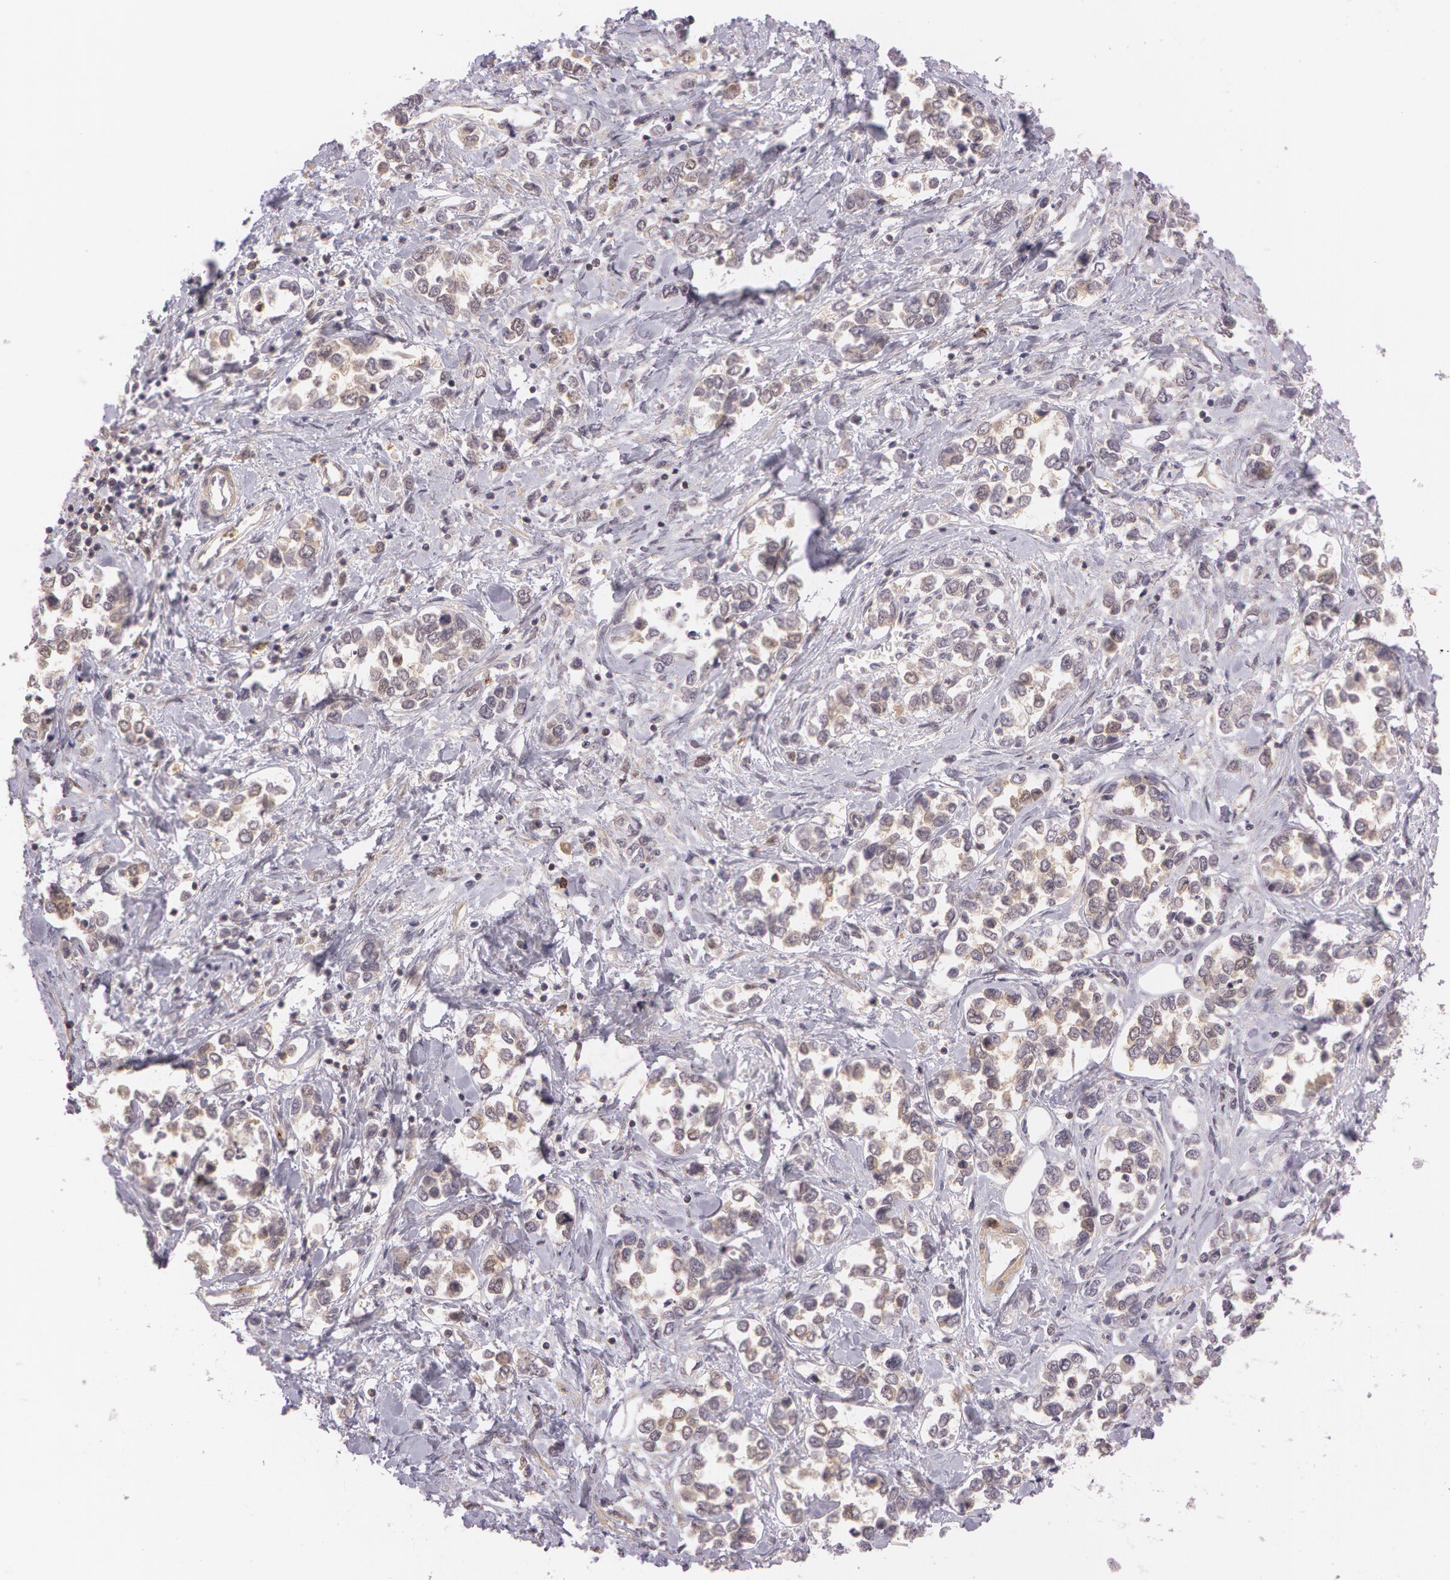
{"staining": {"intensity": "weak", "quantity": ">75%", "location": "cytoplasmic/membranous"}, "tissue": "stomach cancer", "cell_type": "Tumor cells", "image_type": "cancer", "snomed": [{"axis": "morphology", "description": "Adenocarcinoma, NOS"}, {"axis": "topography", "description": "Stomach, upper"}], "caption": "Immunohistochemistry (IHC) histopathology image of human stomach cancer (adenocarcinoma) stained for a protein (brown), which demonstrates low levels of weak cytoplasmic/membranous staining in approximately >75% of tumor cells.", "gene": "ATG2B", "patient": {"sex": "male", "age": 76}}